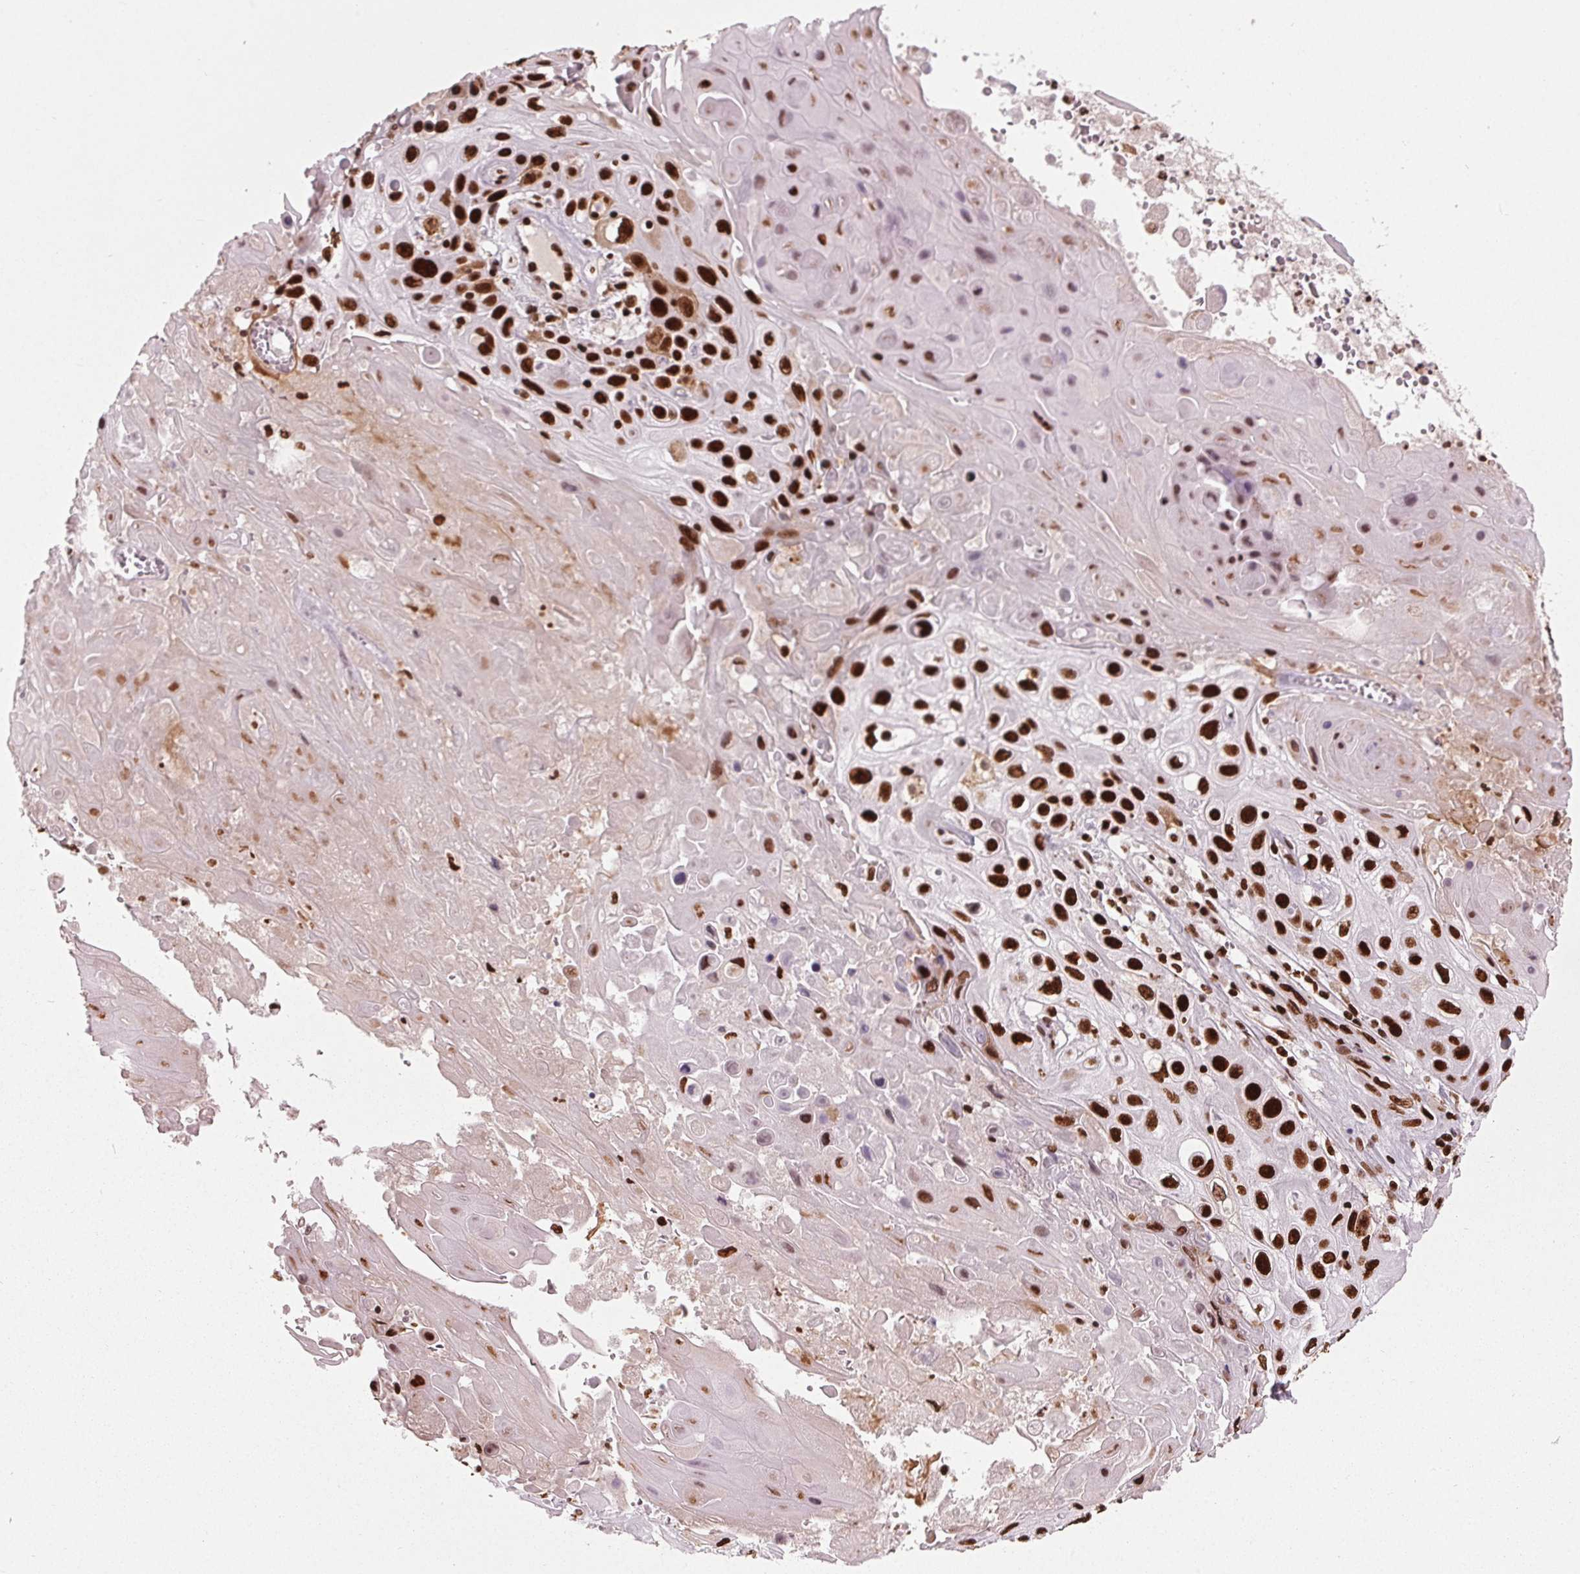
{"staining": {"intensity": "strong", "quantity": ">75%", "location": "nuclear"}, "tissue": "skin cancer", "cell_type": "Tumor cells", "image_type": "cancer", "snomed": [{"axis": "morphology", "description": "Squamous cell carcinoma, NOS"}, {"axis": "topography", "description": "Skin"}], "caption": "Human squamous cell carcinoma (skin) stained with a brown dye shows strong nuclear positive staining in about >75% of tumor cells.", "gene": "BRD4", "patient": {"sex": "male", "age": 82}}